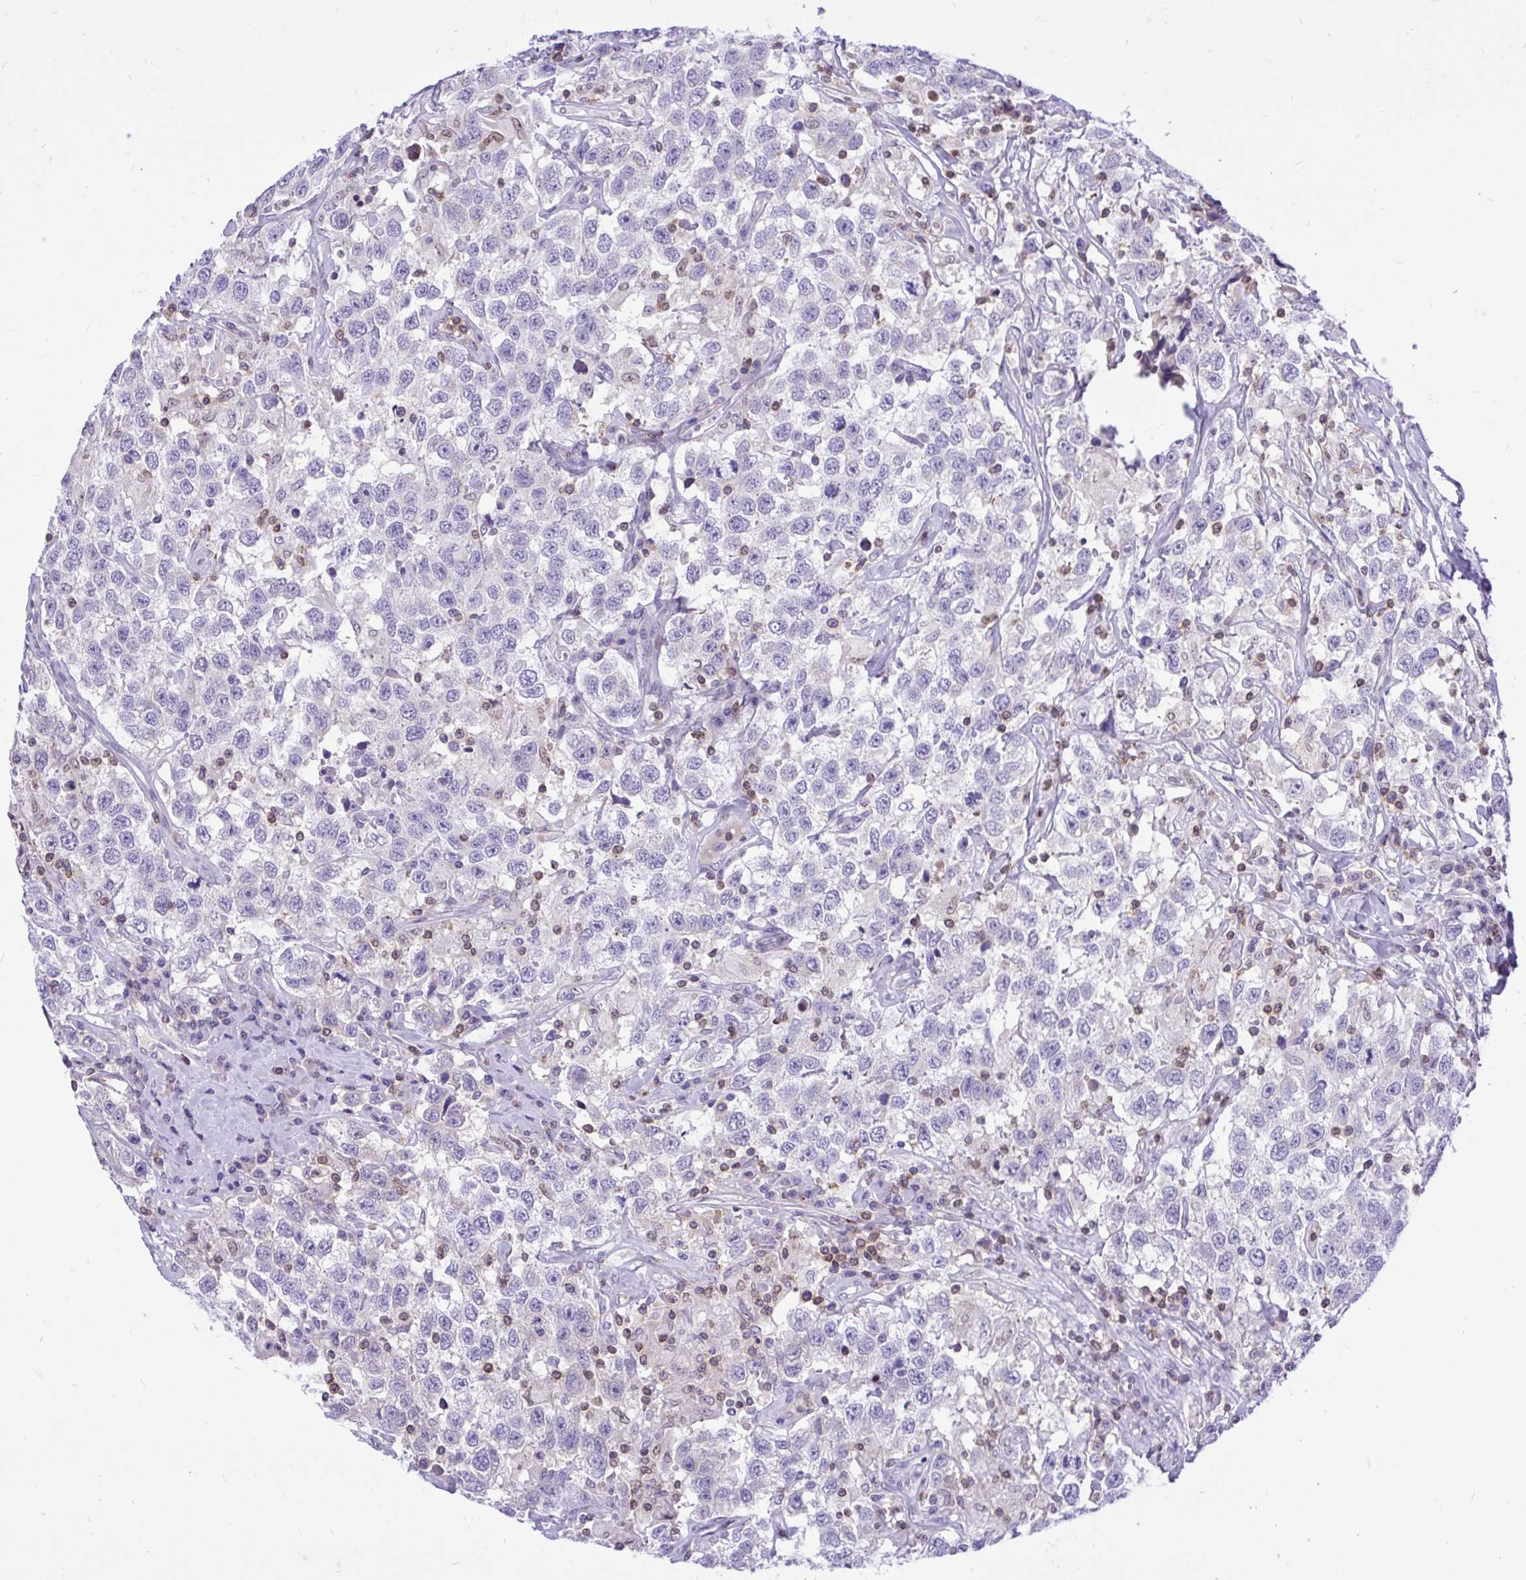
{"staining": {"intensity": "negative", "quantity": "none", "location": "none"}, "tissue": "testis cancer", "cell_type": "Tumor cells", "image_type": "cancer", "snomed": [{"axis": "morphology", "description": "Seminoma, NOS"}, {"axis": "topography", "description": "Testis"}], "caption": "Testis cancer (seminoma) was stained to show a protein in brown. There is no significant expression in tumor cells. Nuclei are stained in blue.", "gene": "CXCL8", "patient": {"sex": "male", "age": 41}}